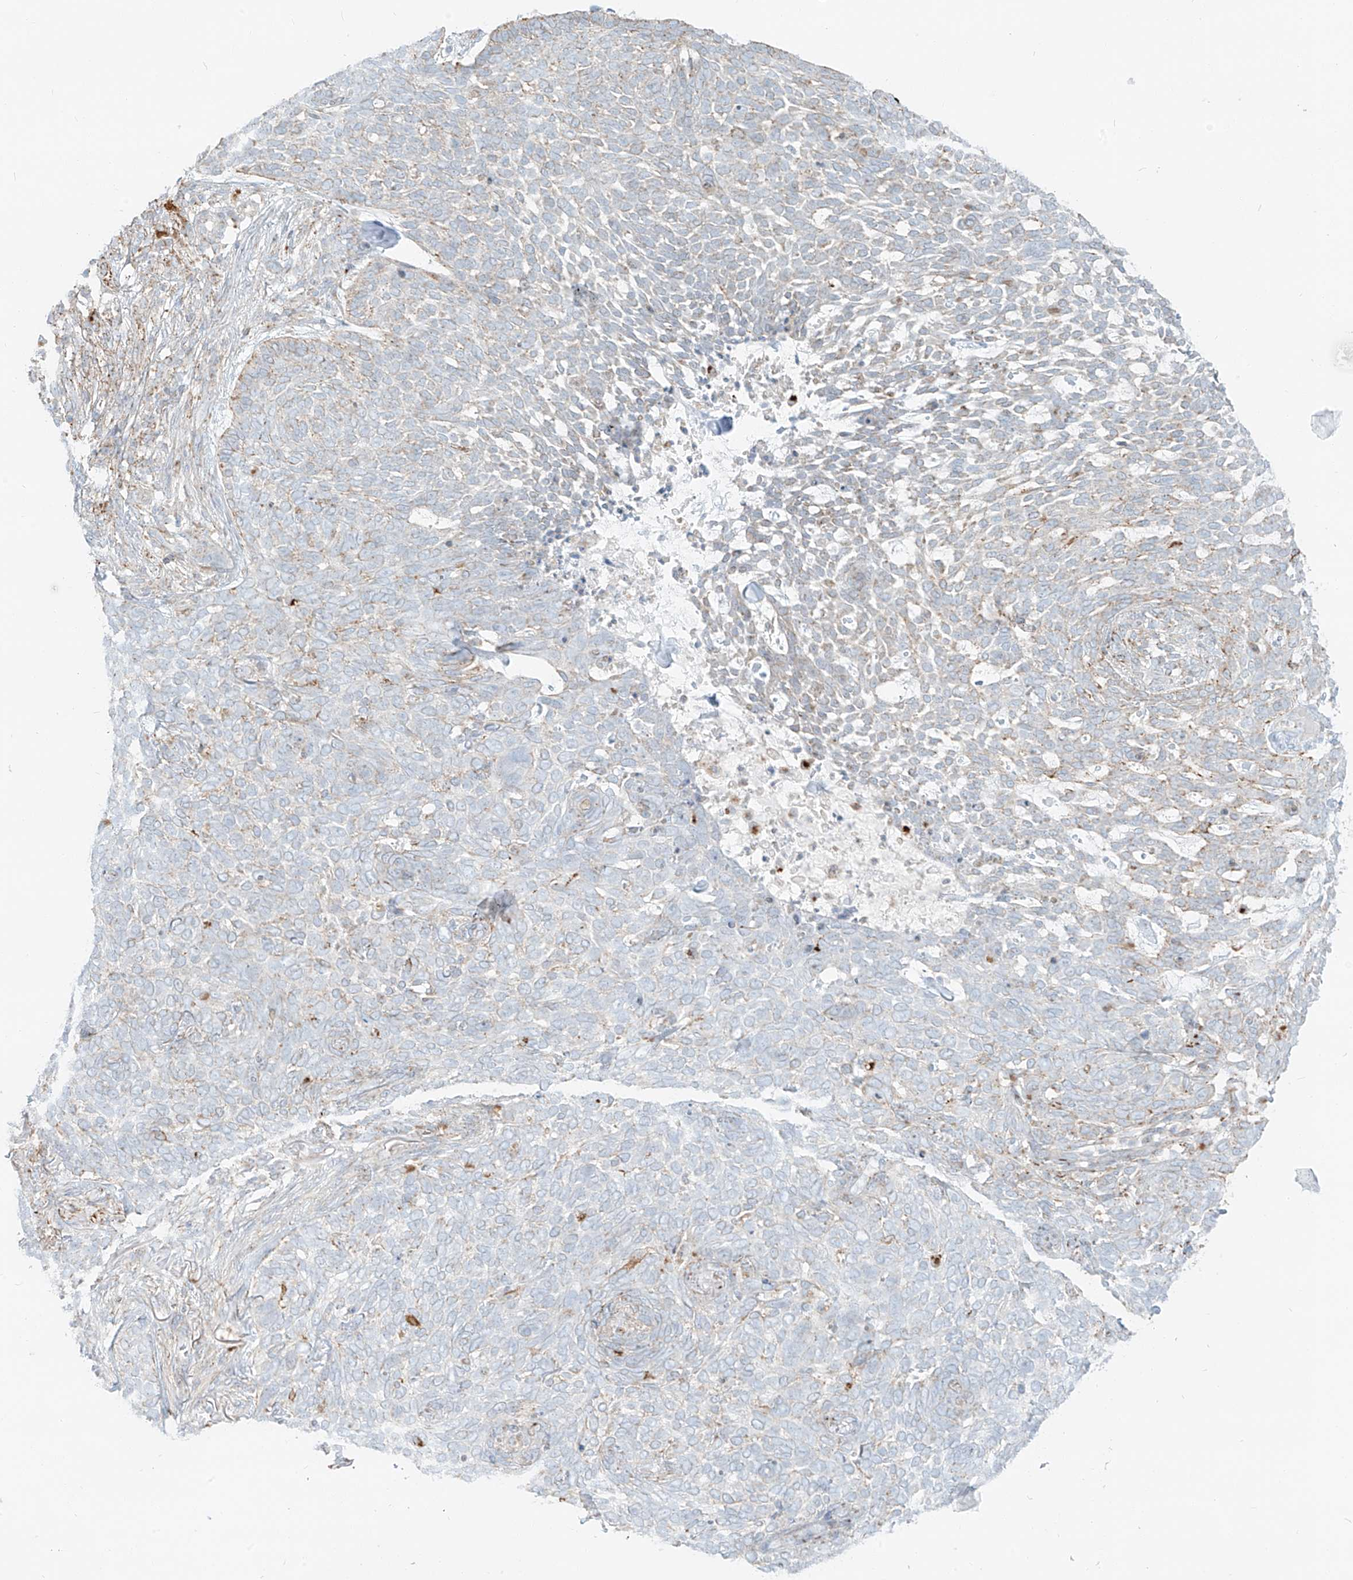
{"staining": {"intensity": "moderate", "quantity": "<25%", "location": "cytoplasmic/membranous"}, "tissue": "skin cancer", "cell_type": "Tumor cells", "image_type": "cancer", "snomed": [{"axis": "morphology", "description": "Basal cell carcinoma"}, {"axis": "topography", "description": "Skin"}], "caption": "Brown immunohistochemical staining in human skin basal cell carcinoma demonstrates moderate cytoplasmic/membranous positivity in about <25% of tumor cells. The staining is performed using DAB brown chromogen to label protein expression. The nuclei are counter-stained blue using hematoxylin.", "gene": "SLC35F6", "patient": {"sex": "female", "age": 64}}